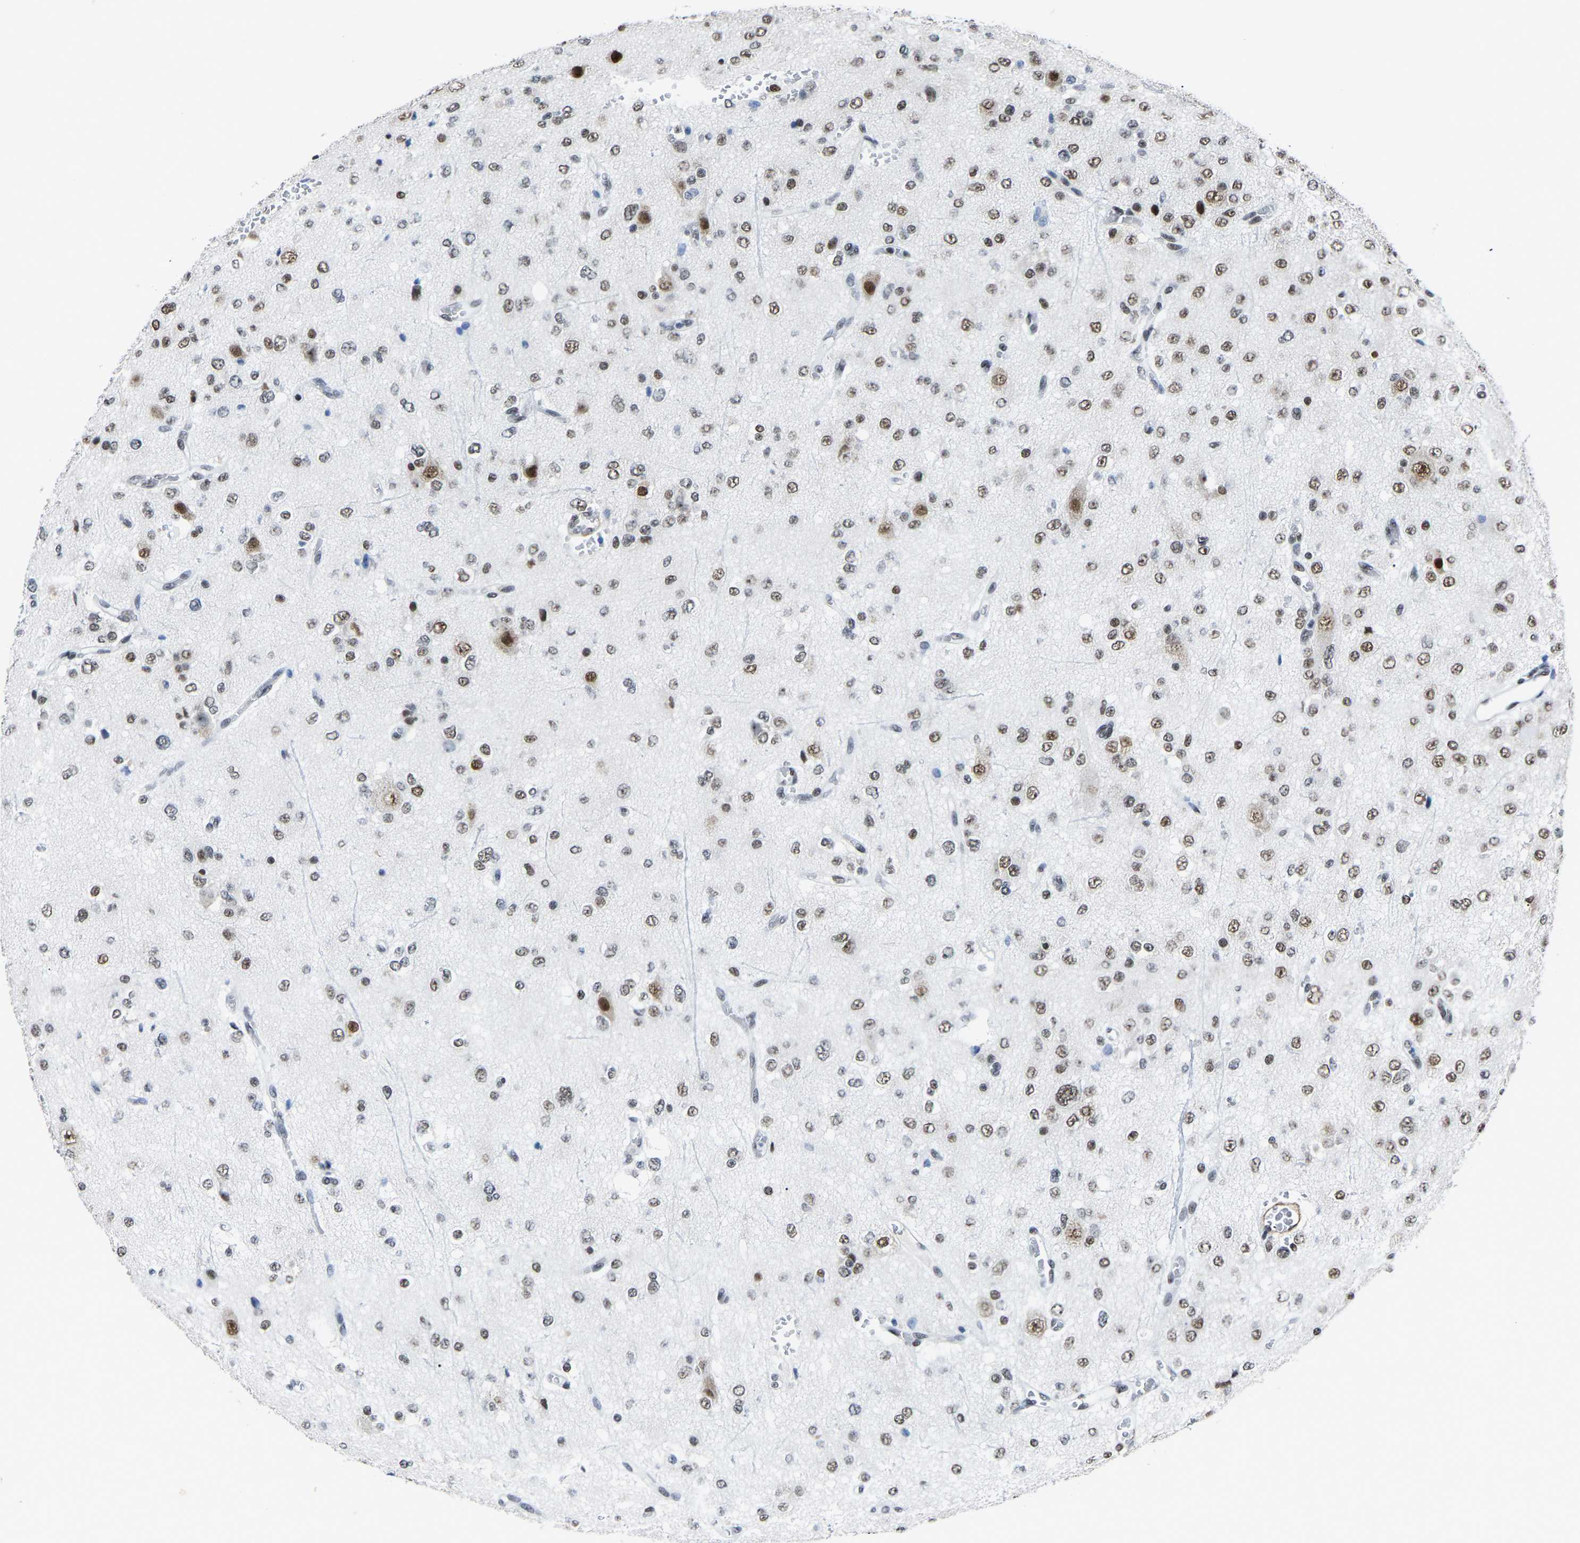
{"staining": {"intensity": "moderate", "quantity": "25%-75%", "location": "nuclear"}, "tissue": "glioma", "cell_type": "Tumor cells", "image_type": "cancer", "snomed": [{"axis": "morphology", "description": "Glioma, malignant, Low grade"}, {"axis": "topography", "description": "Brain"}], "caption": "A brown stain highlights moderate nuclear staining of a protein in human glioma tumor cells. Using DAB (3,3'-diaminobenzidine) (brown) and hematoxylin (blue) stains, captured at high magnification using brightfield microscopy.", "gene": "DDX5", "patient": {"sex": "male", "age": 38}}